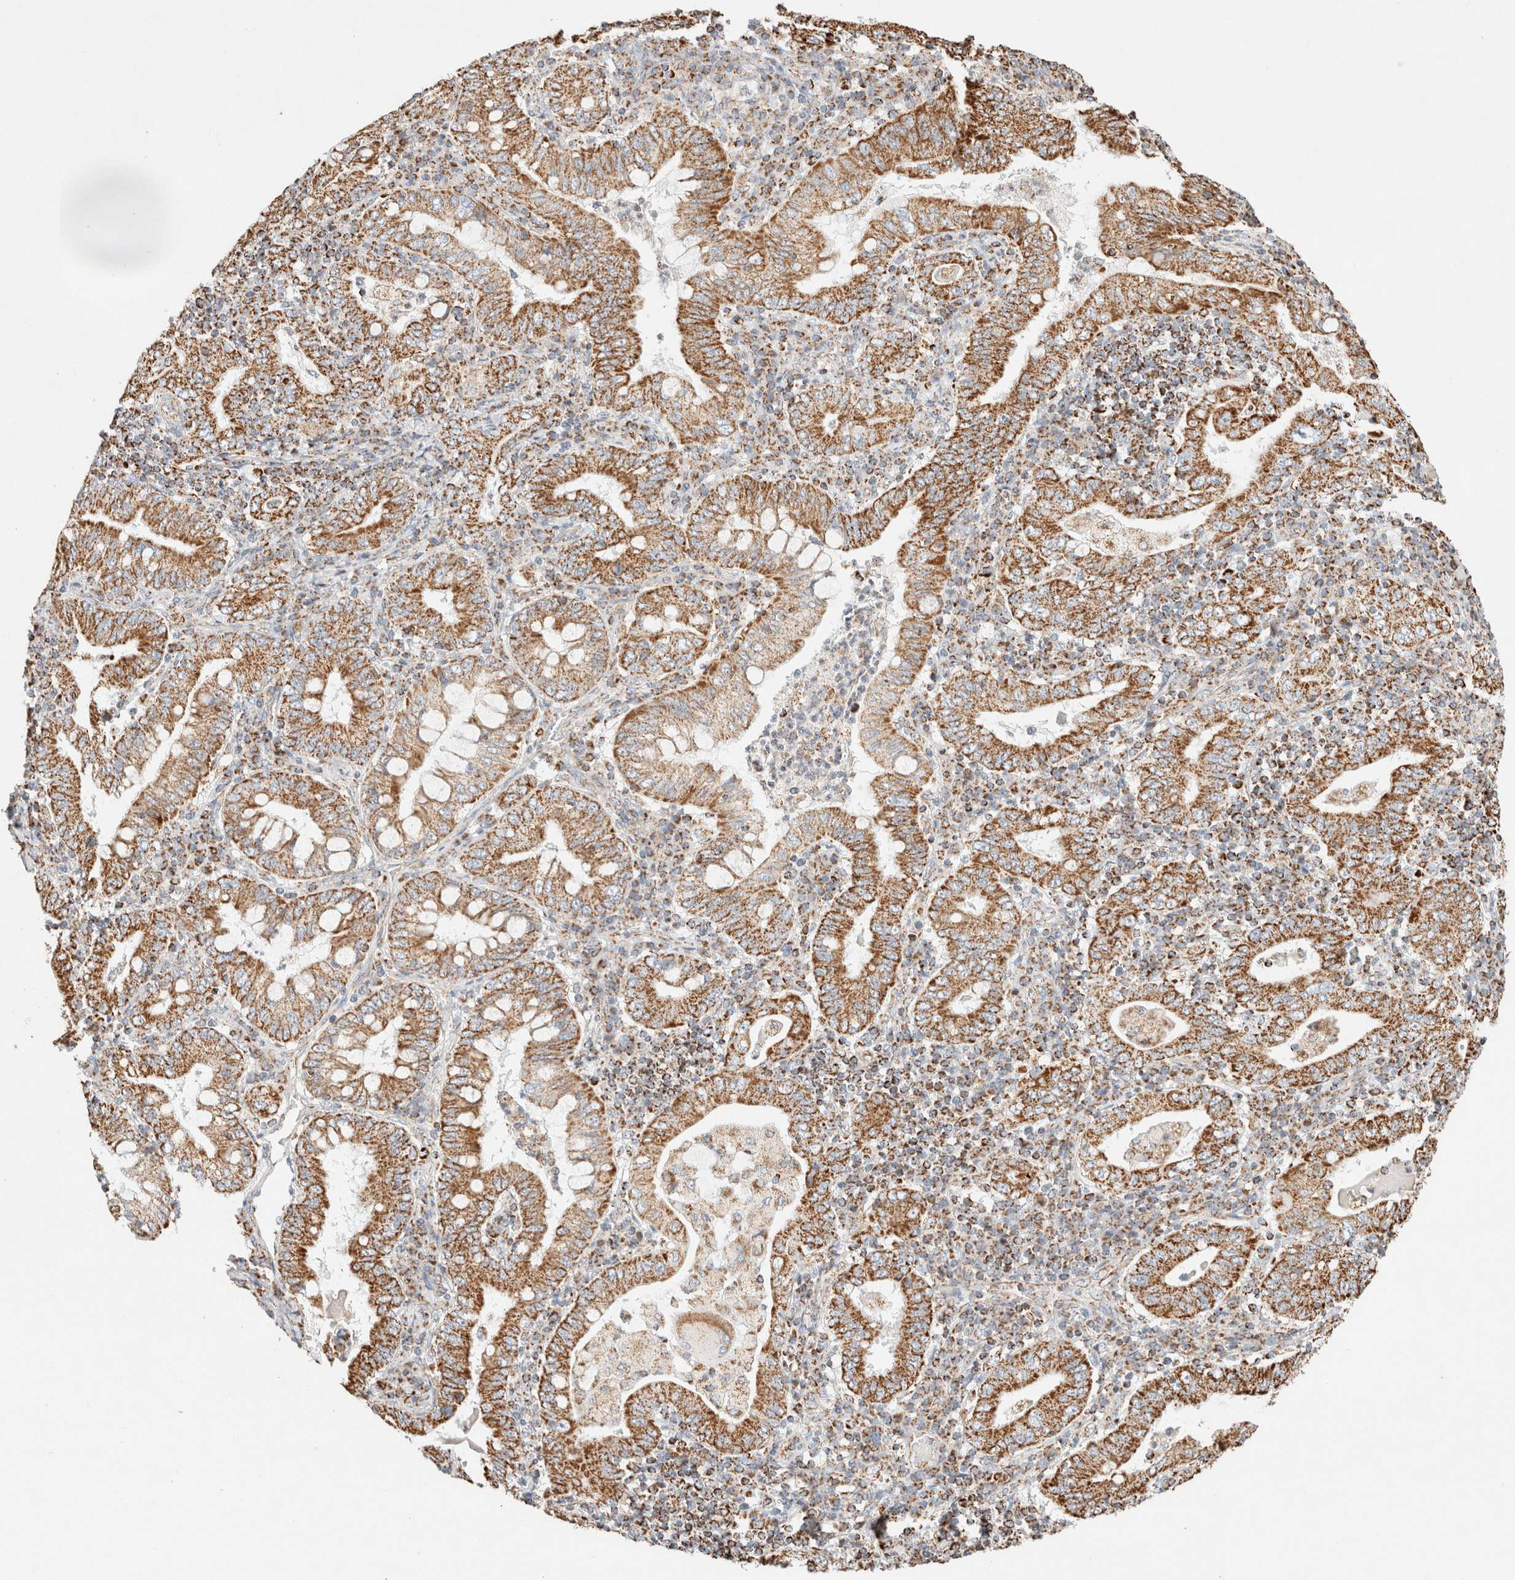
{"staining": {"intensity": "moderate", "quantity": ">75%", "location": "cytoplasmic/membranous"}, "tissue": "stomach cancer", "cell_type": "Tumor cells", "image_type": "cancer", "snomed": [{"axis": "morphology", "description": "Normal tissue, NOS"}, {"axis": "morphology", "description": "Adenocarcinoma, NOS"}, {"axis": "topography", "description": "Esophagus"}, {"axis": "topography", "description": "Stomach, upper"}, {"axis": "topography", "description": "Peripheral nerve tissue"}], "caption": "High-power microscopy captured an immunohistochemistry micrograph of stomach adenocarcinoma, revealing moderate cytoplasmic/membranous expression in about >75% of tumor cells. (Brightfield microscopy of DAB IHC at high magnification).", "gene": "PHB2", "patient": {"sex": "male", "age": 62}}